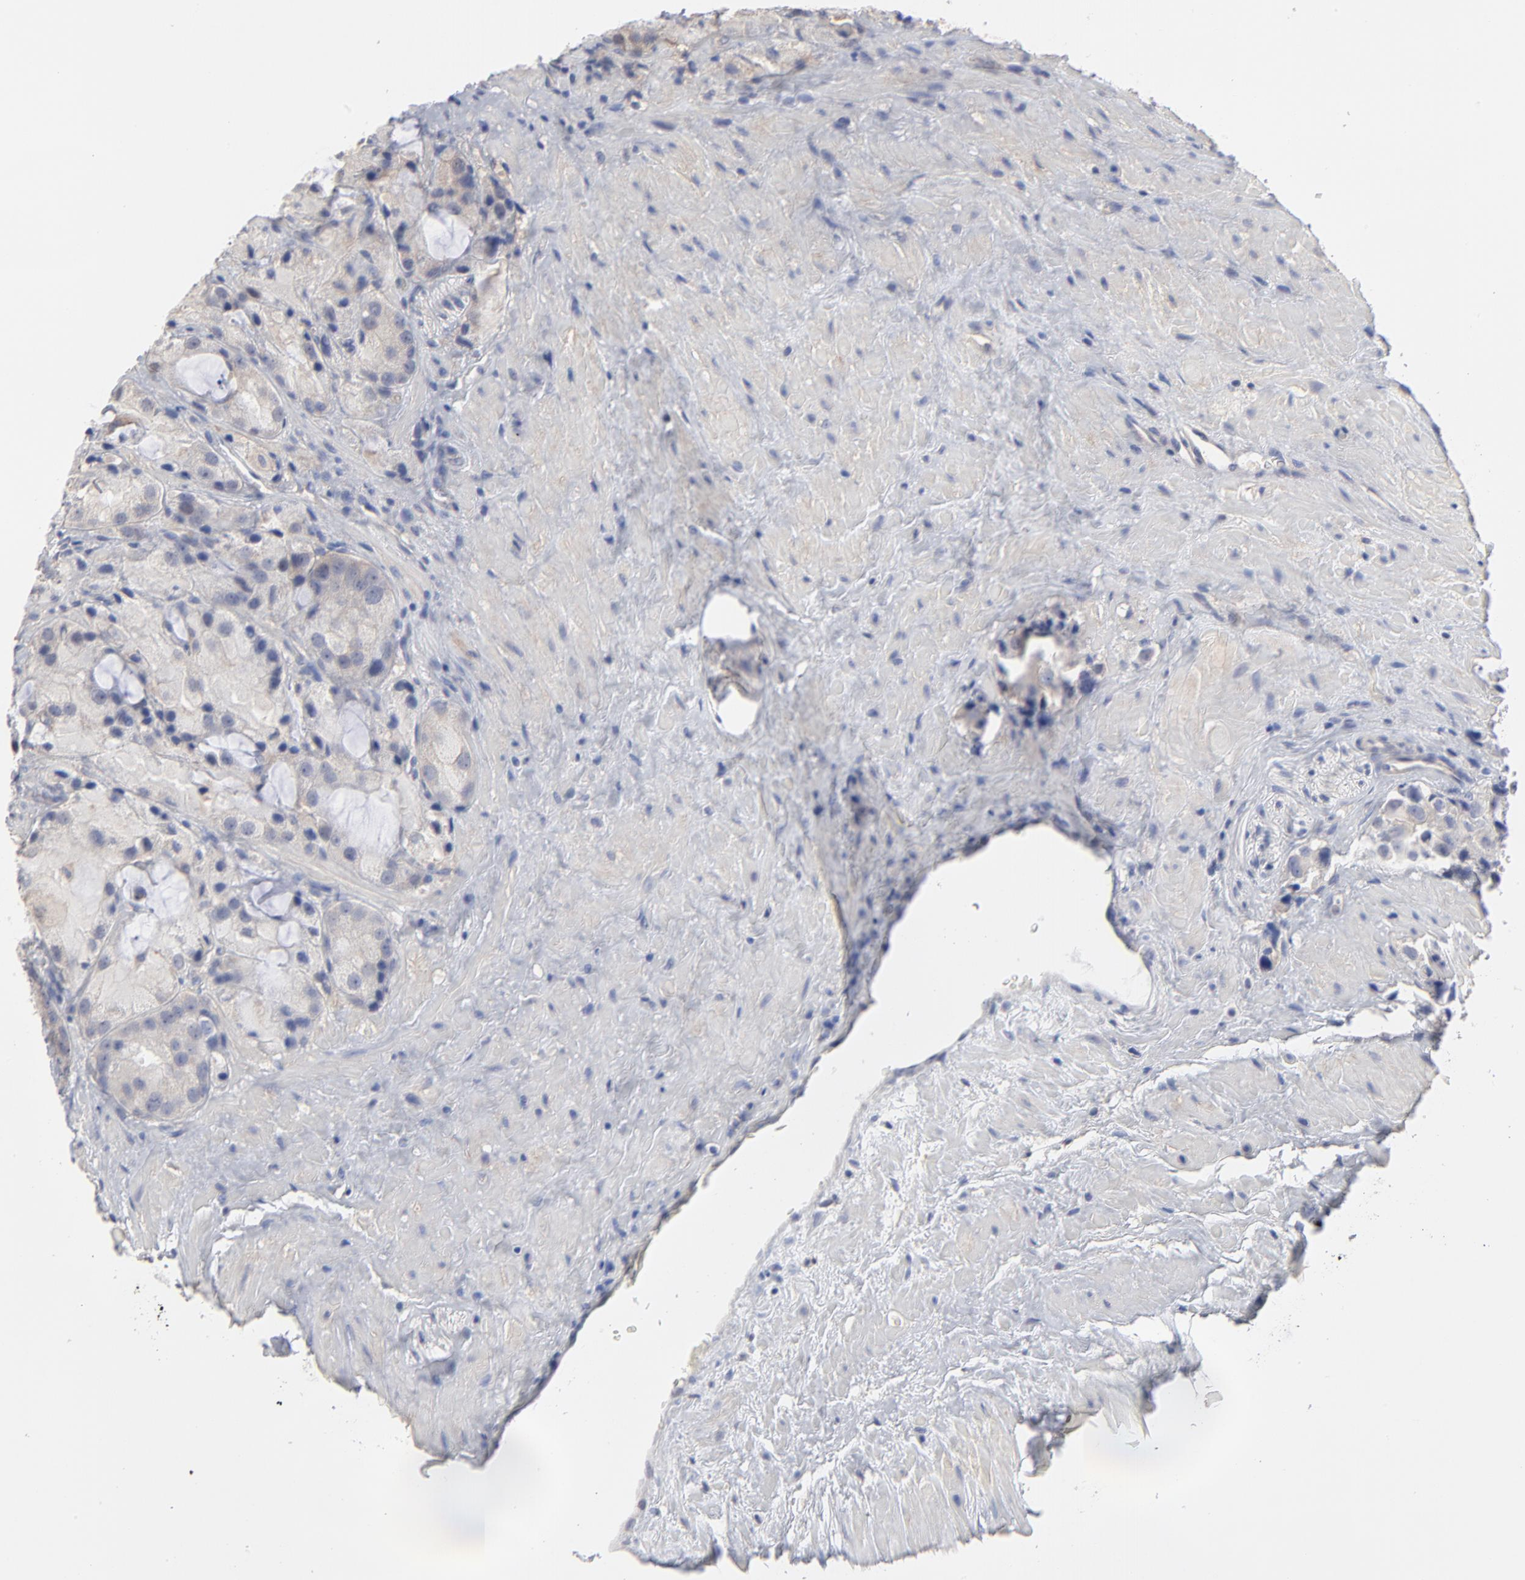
{"staining": {"intensity": "weak", "quantity": "25%-75%", "location": "cytoplasmic/membranous"}, "tissue": "prostate cancer", "cell_type": "Tumor cells", "image_type": "cancer", "snomed": [{"axis": "morphology", "description": "Adenocarcinoma, High grade"}, {"axis": "topography", "description": "Prostate"}], "caption": "Protein expression analysis of prostate cancer demonstrates weak cytoplasmic/membranous staining in approximately 25%-75% of tumor cells.", "gene": "SLC16A1", "patient": {"sex": "male", "age": 70}}